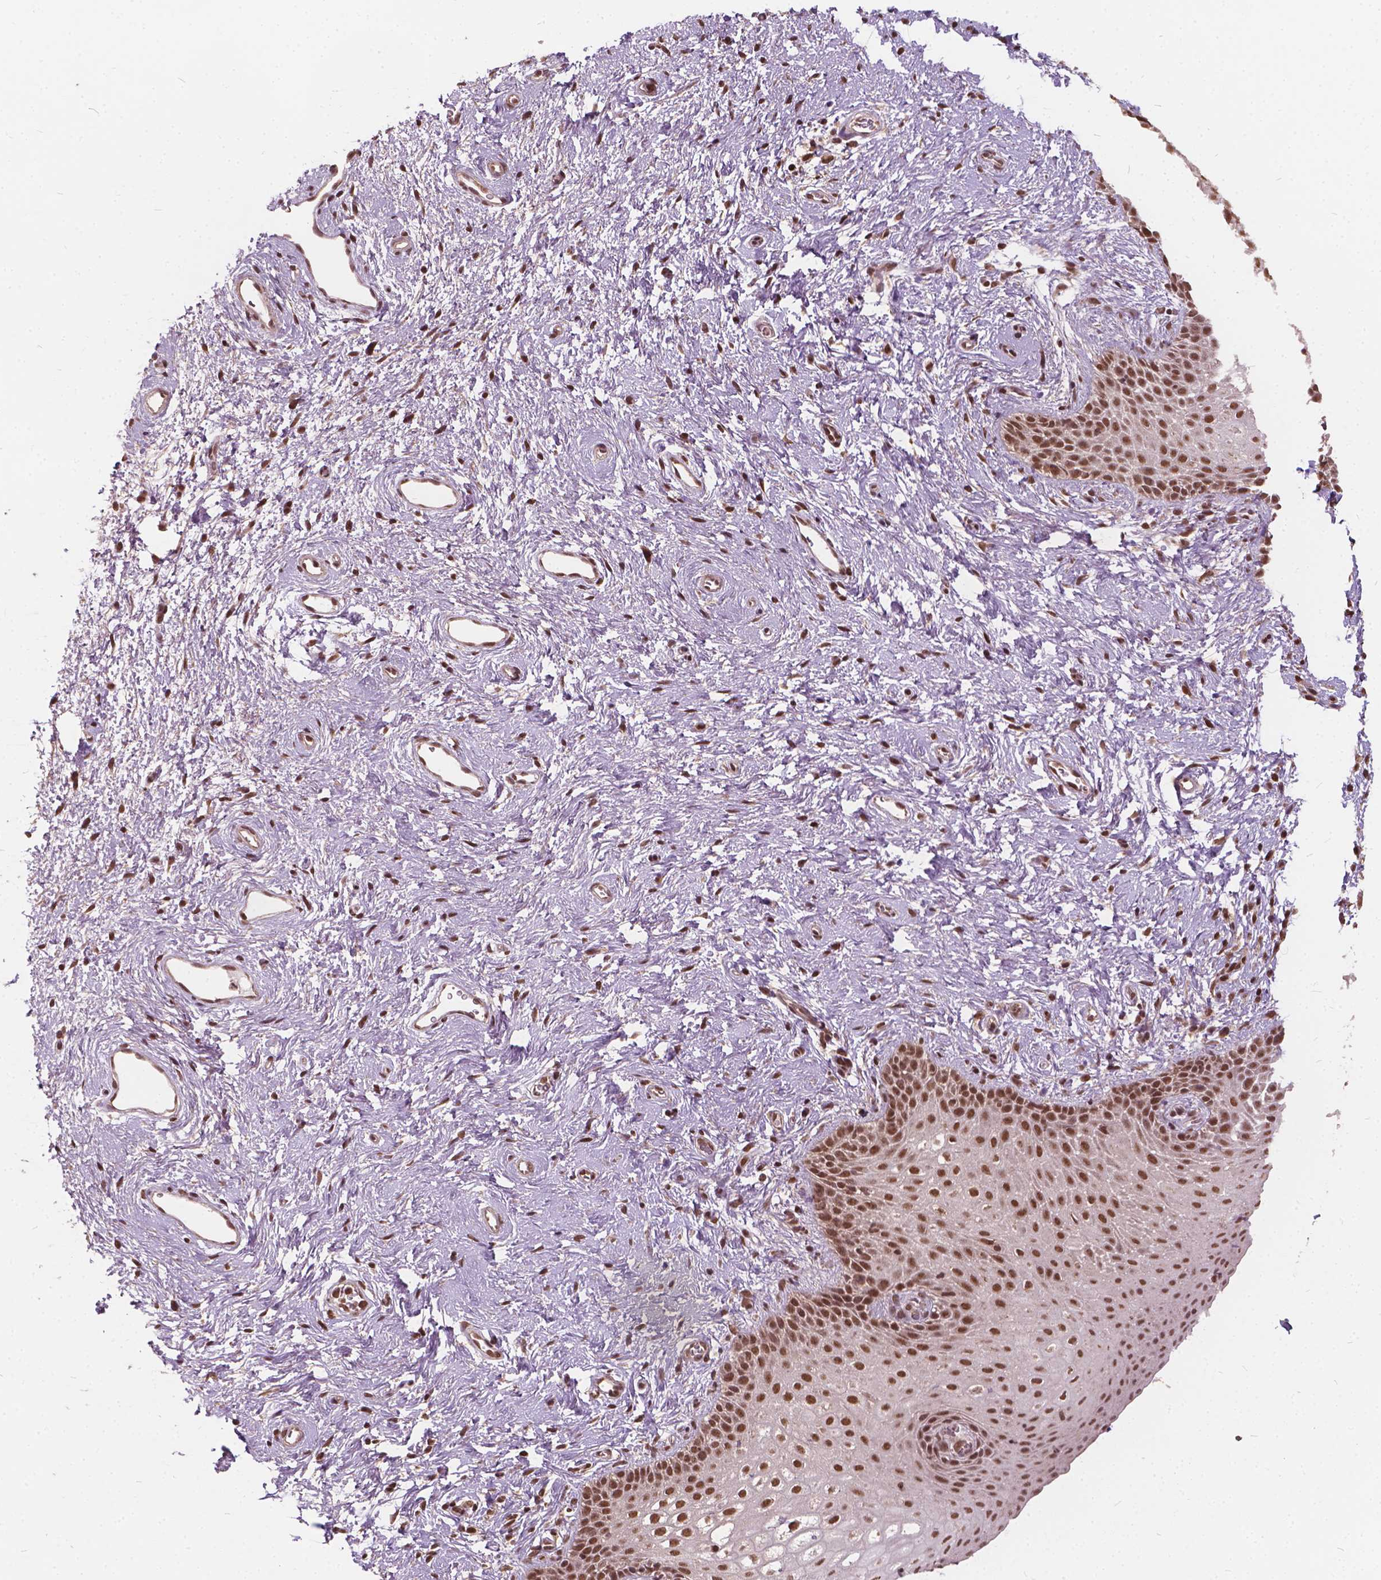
{"staining": {"intensity": "moderate", "quantity": ">75%", "location": "nuclear"}, "tissue": "skin", "cell_type": "Epidermal cells", "image_type": "normal", "snomed": [{"axis": "morphology", "description": "Normal tissue, NOS"}, {"axis": "topography", "description": "Anal"}], "caption": "This micrograph reveals immunohistochemistry staining of normal skin, with medium moderate nuclear expression in approximately >75% of epidermal cells.", "gene": "GPS2", "patient": {"sex": "female", "age": 46}}